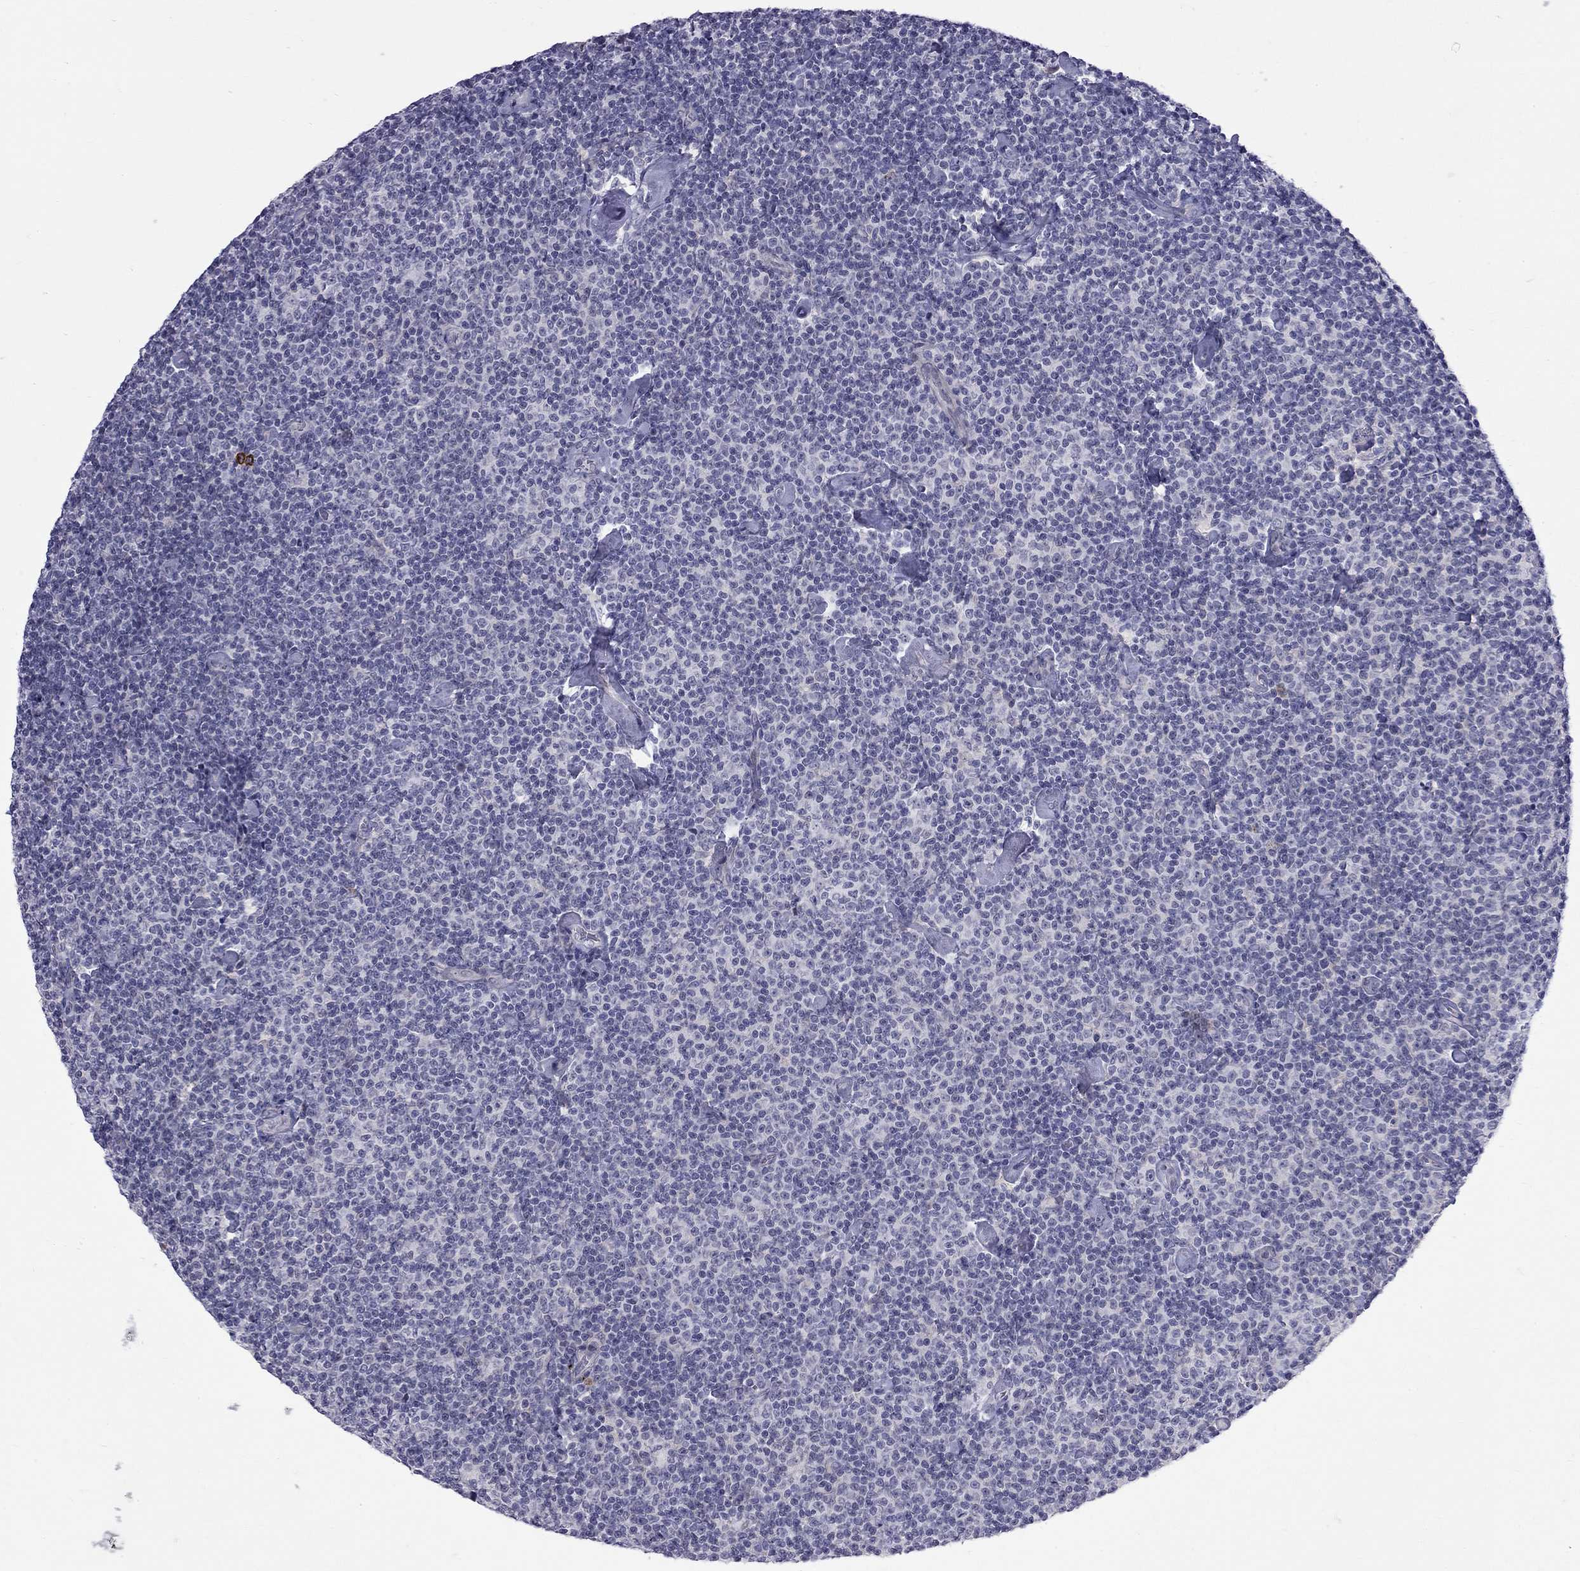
{"staining": {"intensity": "negative", "quantity": "none", "location": "none"}, "tissue": "lymphoma", "cell_type": "Tumor cells", "image_type": "cancer", "snomed": [{"axis": "morphology", "description": "Malignant lymphoma, non-Hodgkin's type, Low grade"}, {"axis": "topography", "description": "Lymph node"}], "caption": "Lymphoma was stained to show a protein in brown. There is no significant expression in tumor cells.", "gene": "RTL9", "patient": {"sex": "male", "age": 81}}